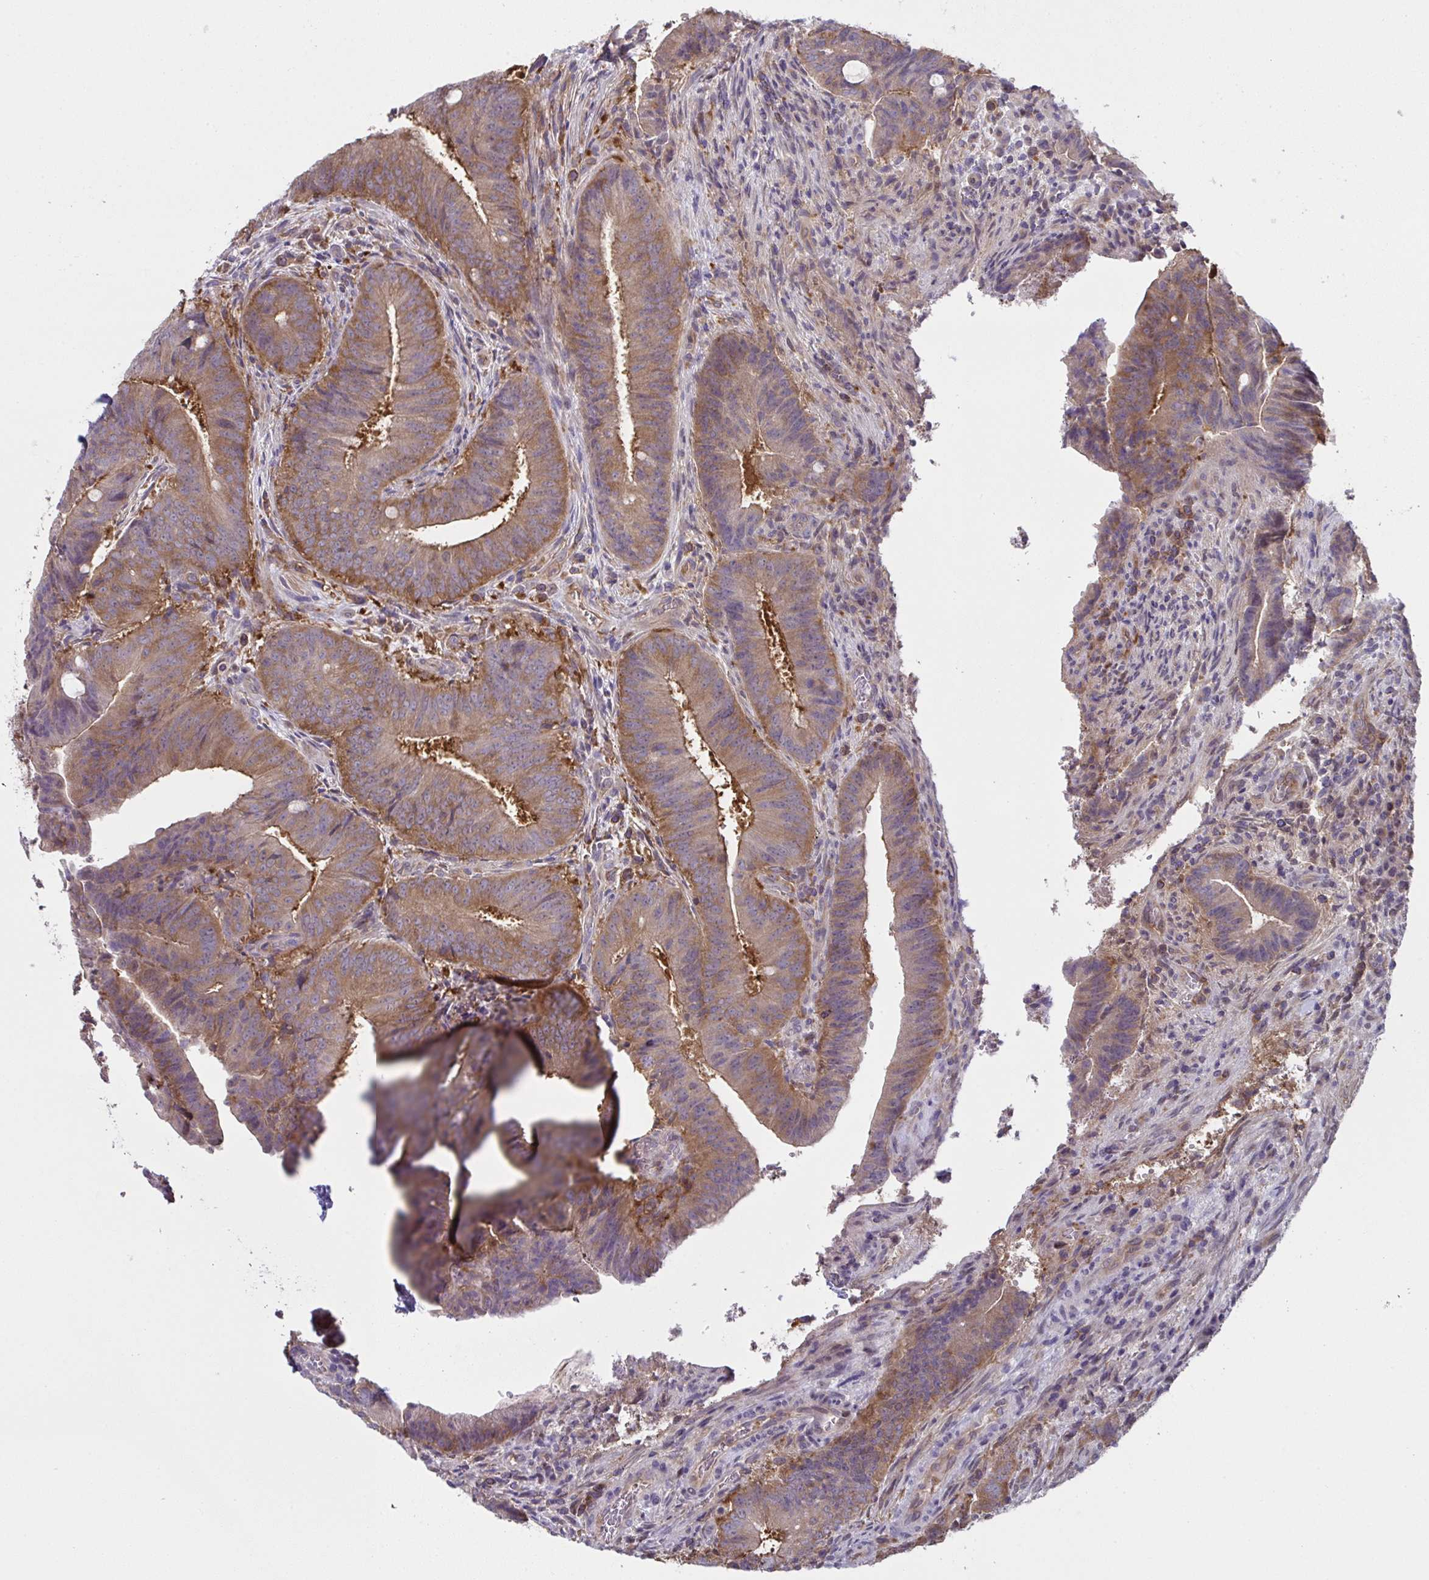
{"staining": {"intensity": "moderate", "quantity": ">75%", "location": "cytoplasmic/membranous"}, "tissue": "colorectal cancer", "cell_type": "Tumor cells", "image_type": "cancer", "snomed": [{"axis": "morphology", "description": "Adenocarcinoma, NOS"}, {"axis": "topography", "description": "Colon"}], "caption": "There is medium levels of moderate cytoplasmic/membranous staining in tumor cells of colorectal cancer (adenocarcinoma), as demonstrated by immunohistochemical staining (brown color).", "gene": "ALDH16A1", "patient": {"sex": "female", "age": 43}}